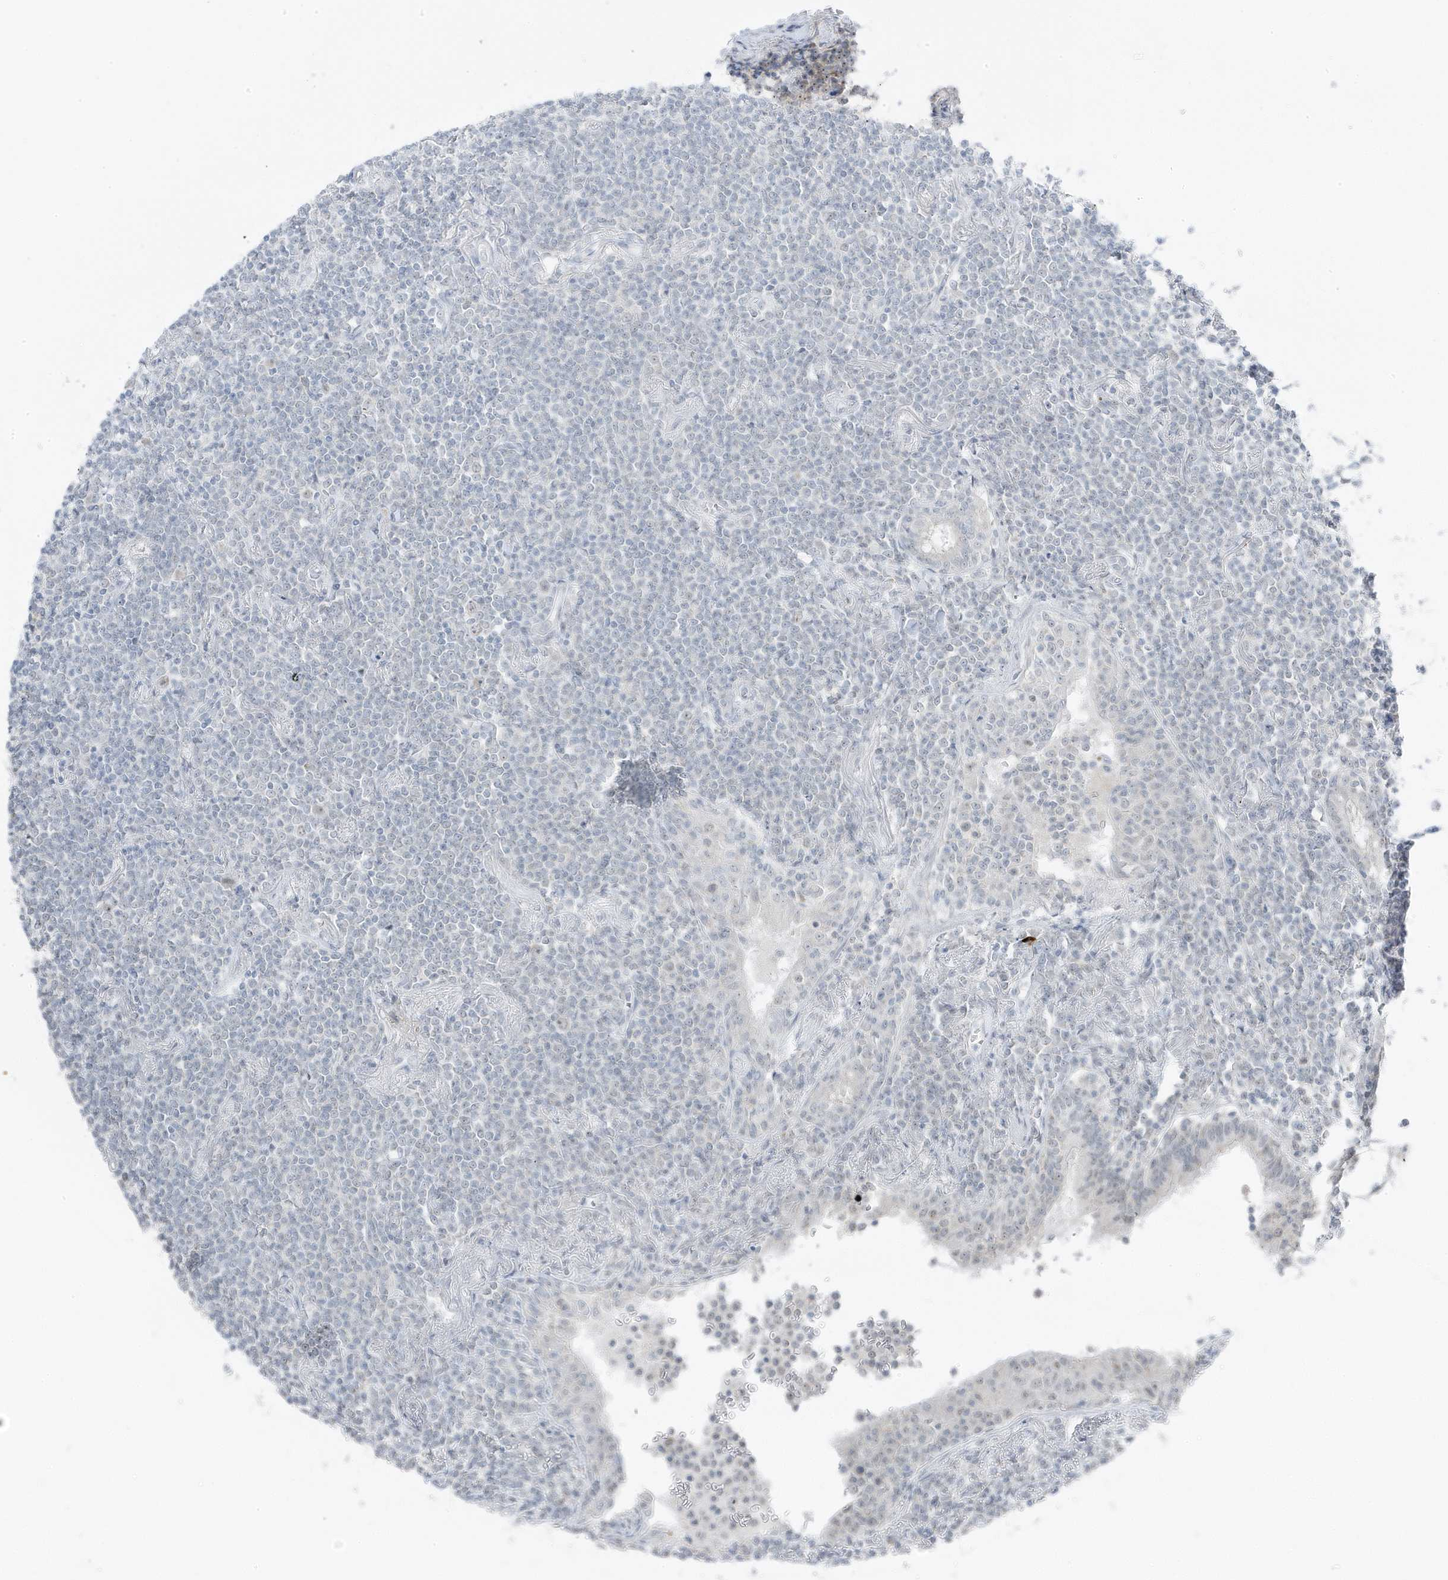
{"staining": {"intensity": "negative", "quantity": "none", "location": "none"}, "tissue": "lymphoma", "cell_type": "Tumor cells", "image_type": "cancer", "snomed": [{"axis": "morphology", "description": "Malignant lymphoma, non-Hodgkin's type, Low grade"}, {"axis": "topography", "description": "Lung"}], "caption": "An immunohistochemistry (IHC) image of malignant lymphoma, non-Hodgkin's type (low-grade) is shown. There is no staining in tumor cells of malignant lymphoma, non-Hodgkin's type (low-grade). The staining was performed using DAB (3,3'-diaminobenzidine) to visualize the protein expression in brown, while the nuclei were stained in blue with hematoxylin (Magnification: 20x).", "gene": "TSEN15", "patient": {"sex": "female", "age": 71}}